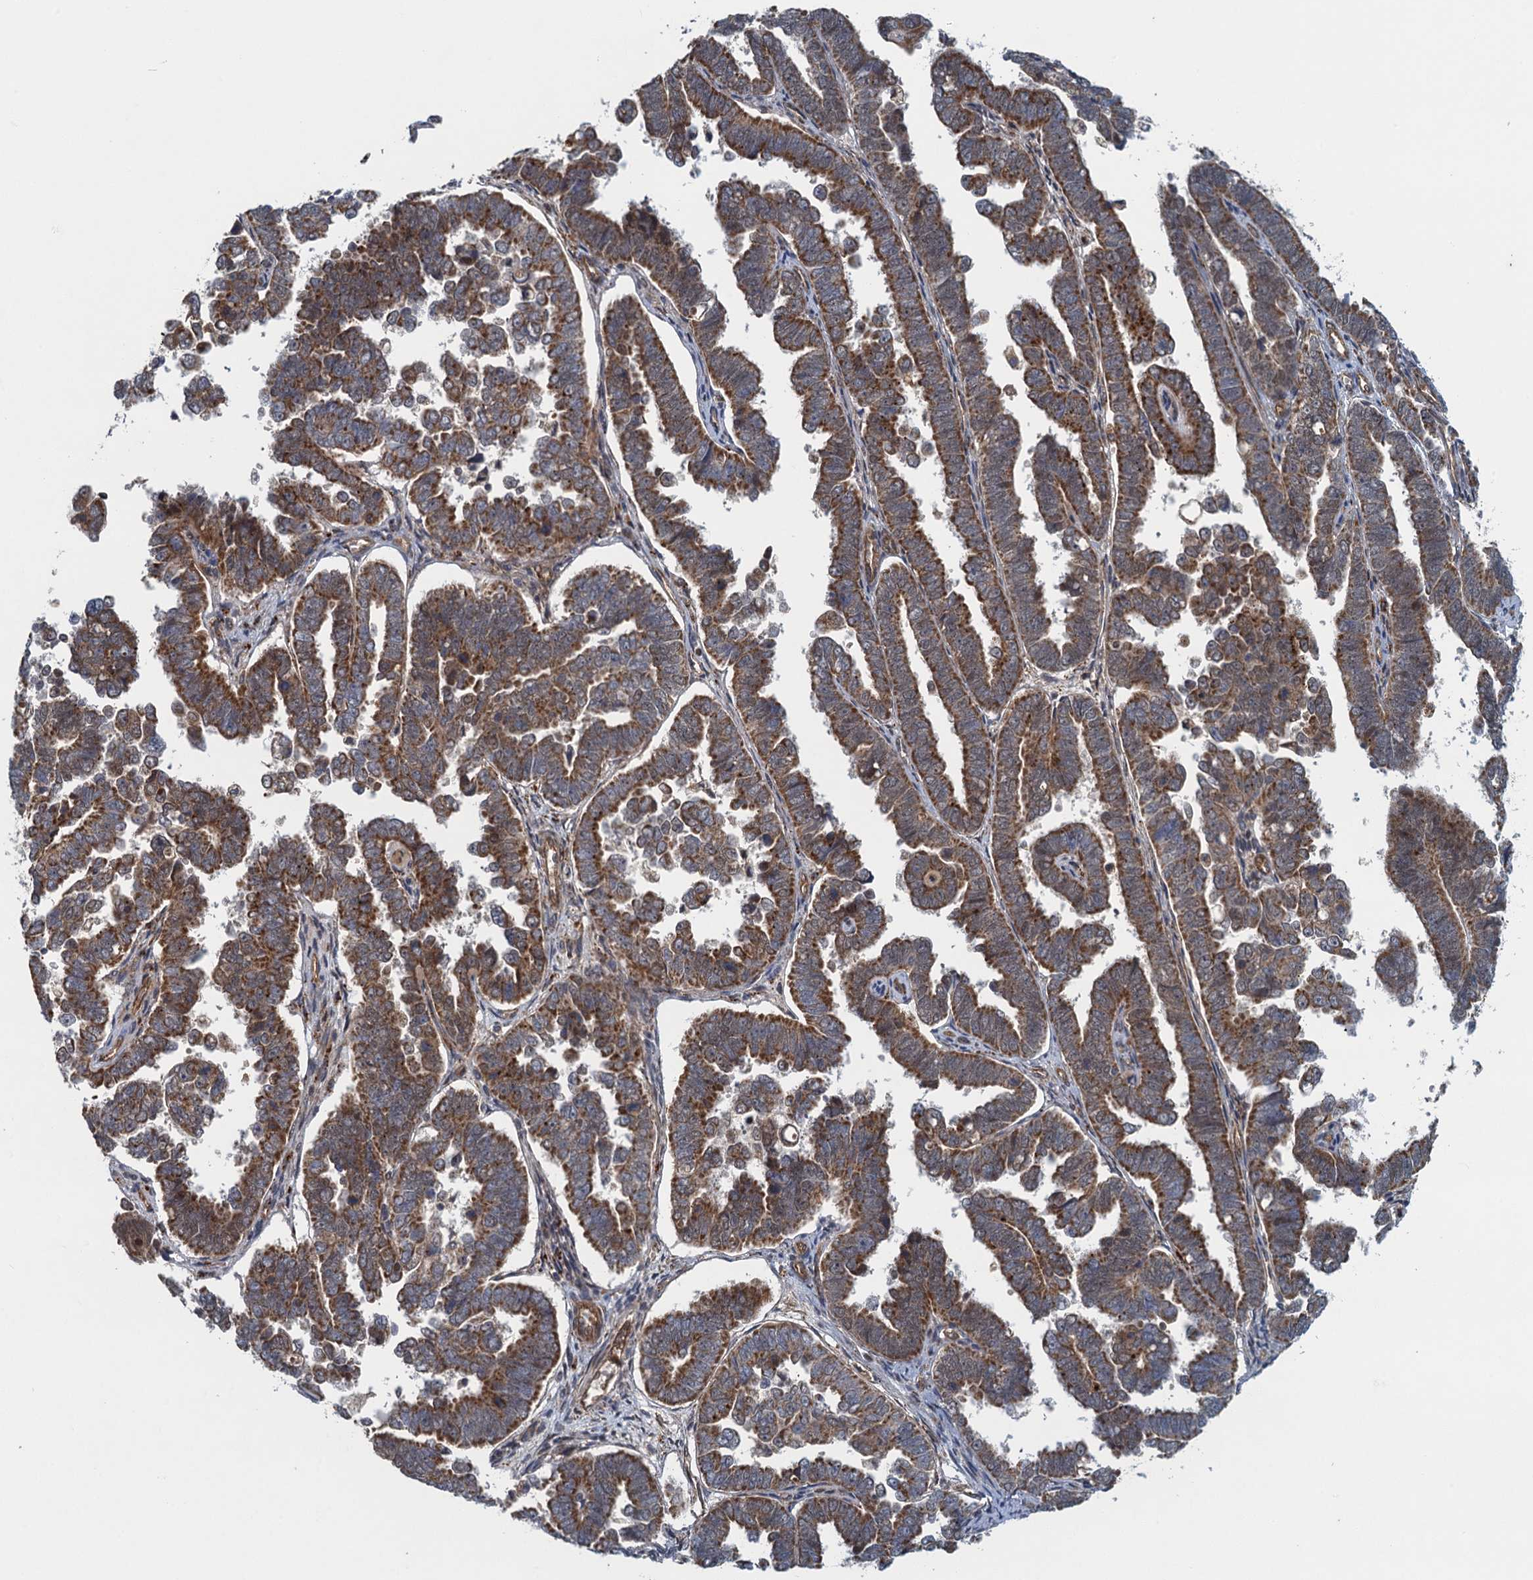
{"staining": {"intensity": "moderate", "quantity": ">75%", "location": "cytoplasmic/membranous"}, "tissue": "endometrial cancer", "cell_type": "Tumor cells", "image_type": "cancer", "snomed": [{"axis": "morphology", "description": "Adenocarcinoma, NOS"}, {"axis": "topography", "description": "Endometrium"}], "caption": "A micrograph showing moderate cytoplasmic/membranous expression in approximately >75% of tumor cells in endometrial cancer, as visualized by brown immunohistochemical staining.", "gene": "NLRP10", "patient": {"sex": "female", "age": 75}}